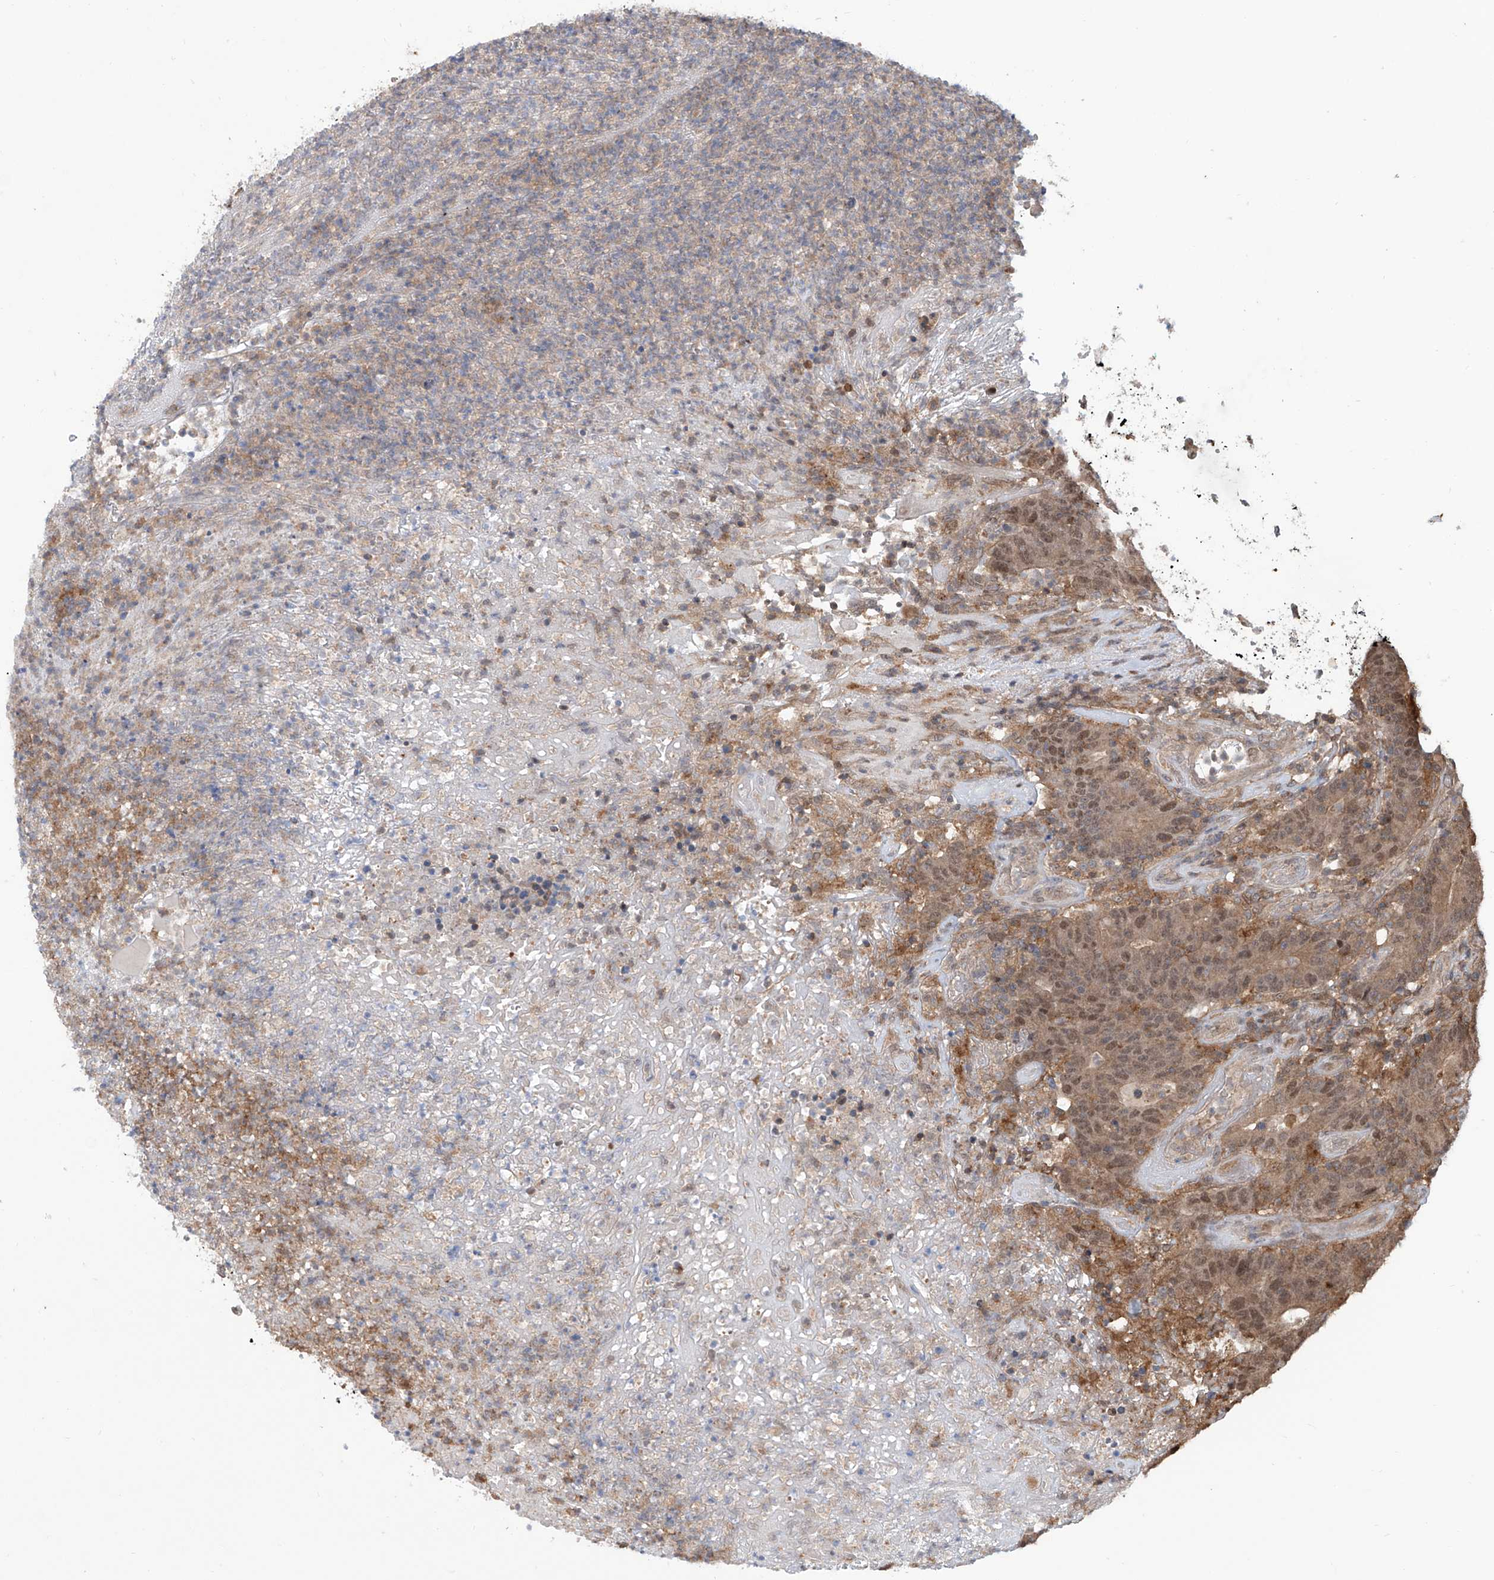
{"staining": {"intensity": "moderate", "quantity": "25%-75%", "location": "cytoplasmic/membranous,nuclear"}, "tissue": "colorectal cancer", "cell_type": "Tumor cells", "image_type": "cancer", "snomed": [{"axis": "morphology", "description": "Normal tissue, NOS"}, {"axis": "morphology", "description": "Adenocarcinoma, NOS"}, {"axis": "topography", "description": "Colon"}], "caption": "Immunohistochemistry (IHC) (DAB (3,3'-diaminobenzidine)) staining of human colorectal cancer (adenocarcinoma) exhibits moderate cytoplasmic/membranous and nuclear protein expression in approximately 25%-75% of tumor cells.", "gene": "HOXC8", "patient": {"sex": "female", "age": 75}}